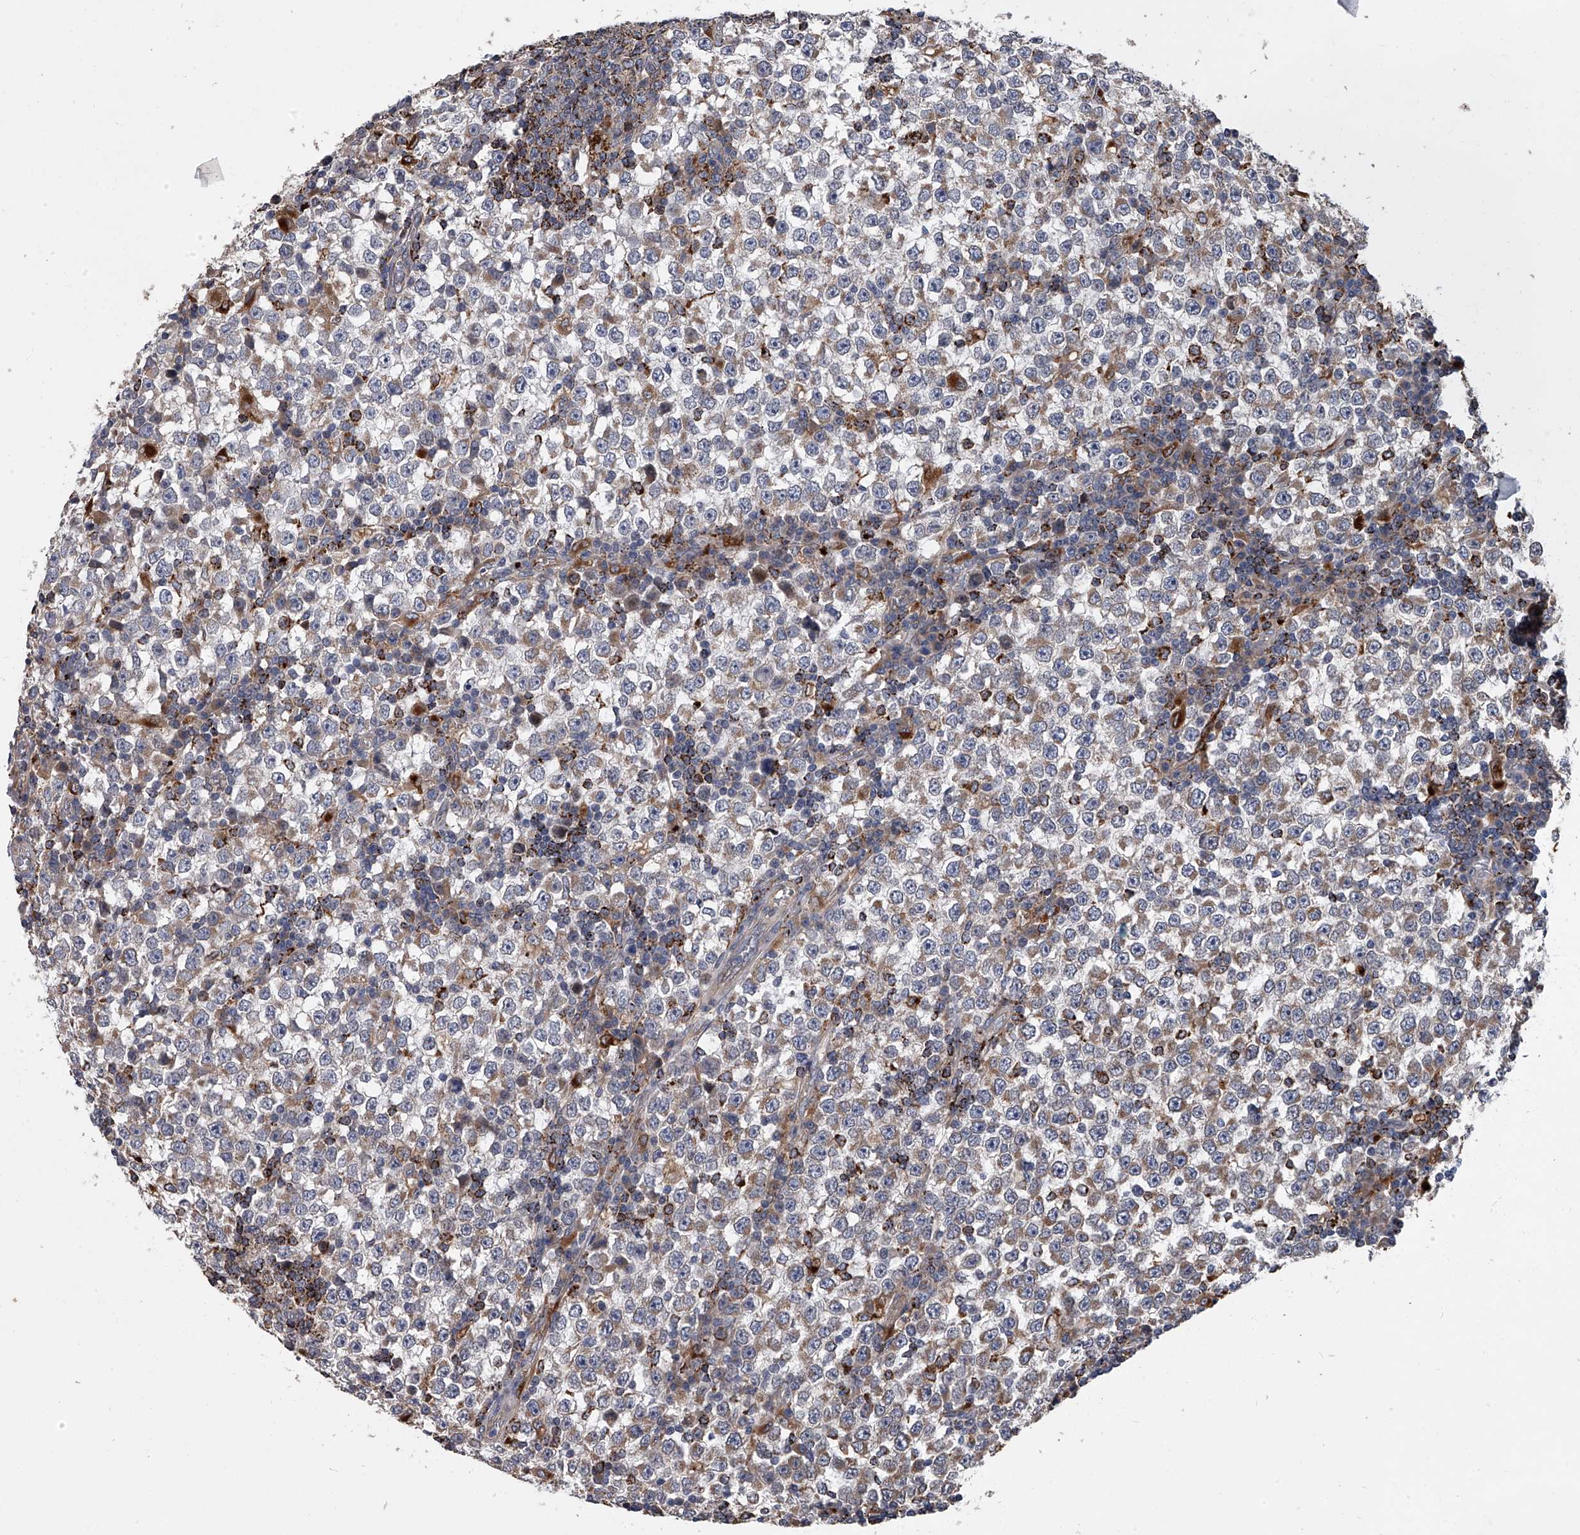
{"staining": {"intensity": "moderate", "quantity": "25%-75%", "location": "cytoplasmic/membranous"}, "tissue": "testis cancer", "cell_type": "Tumor cells", "image_type": "cancer", "snomed": [{"axis": "morphology", "description": "Seminoma, NOS"}, {"axis": "topography", "description": "Testis"}], "caption": "Moderate cytoplasmic/membranous staining is present in about 25%-75% of tumor cells in seminoma (testis).", "gene": "TRIM8", "patient": {"sex": "male", "age": 65}}